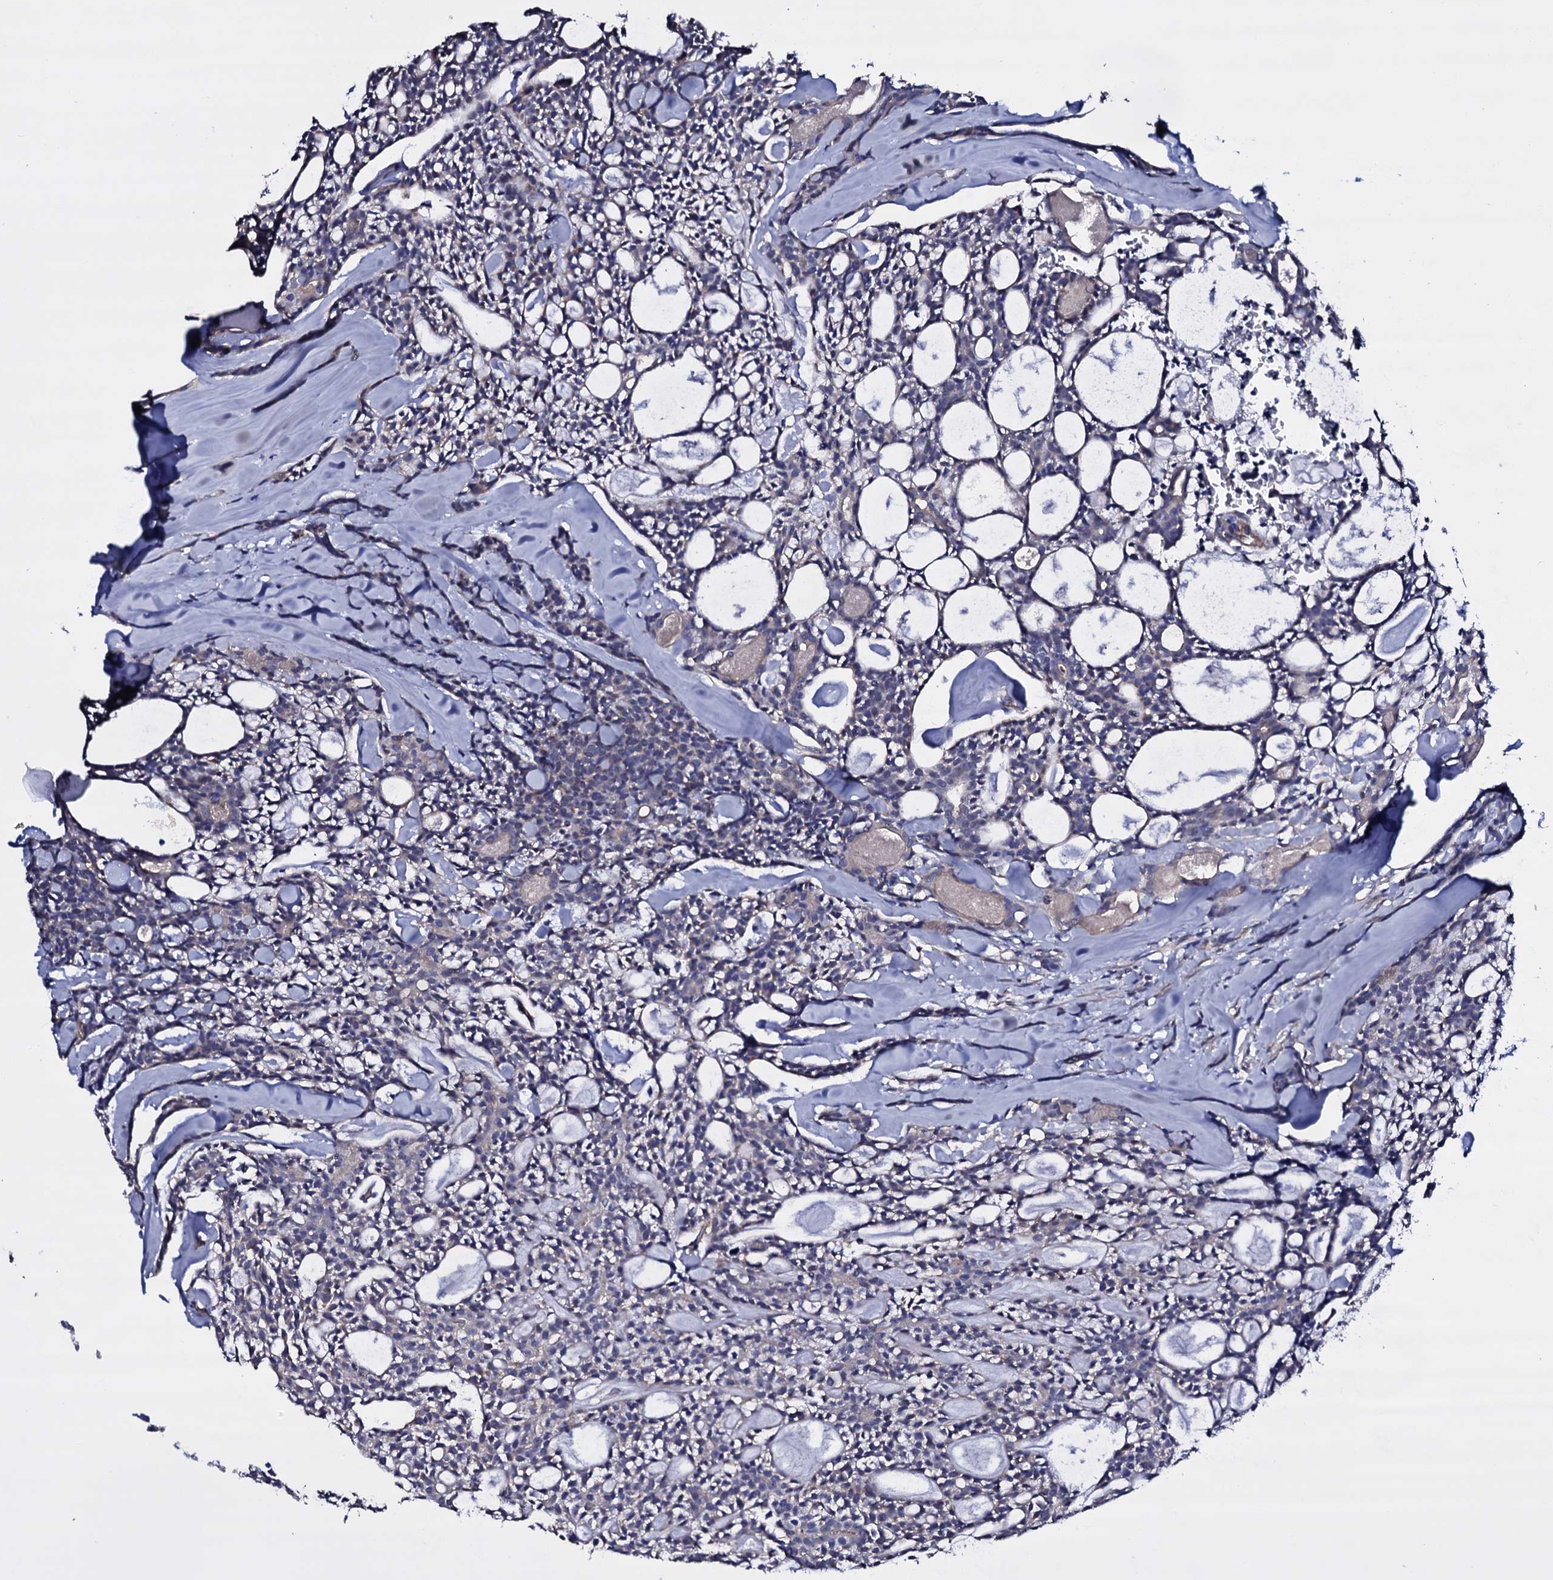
{"staining": {"intensity": "negative", "quantity": "none", "location": "none"}, "tissue": "head and neck cancer", "cell_type": "Tumor cells", "image_type": "cancer", "snomed": [{"axis": "morphology", "description": "Adenocarcinoma, NOS"}, {"axis": "topography", "description": "Salivary gland"}, {"axis": "topography", "description": "Head-Neck"}], "caption": "The micrograph demonstrates no staining of tumor cells in head and neck cancer.", "gene": "BCL2L14", "patient": {"sex": "male", "age": 55}}